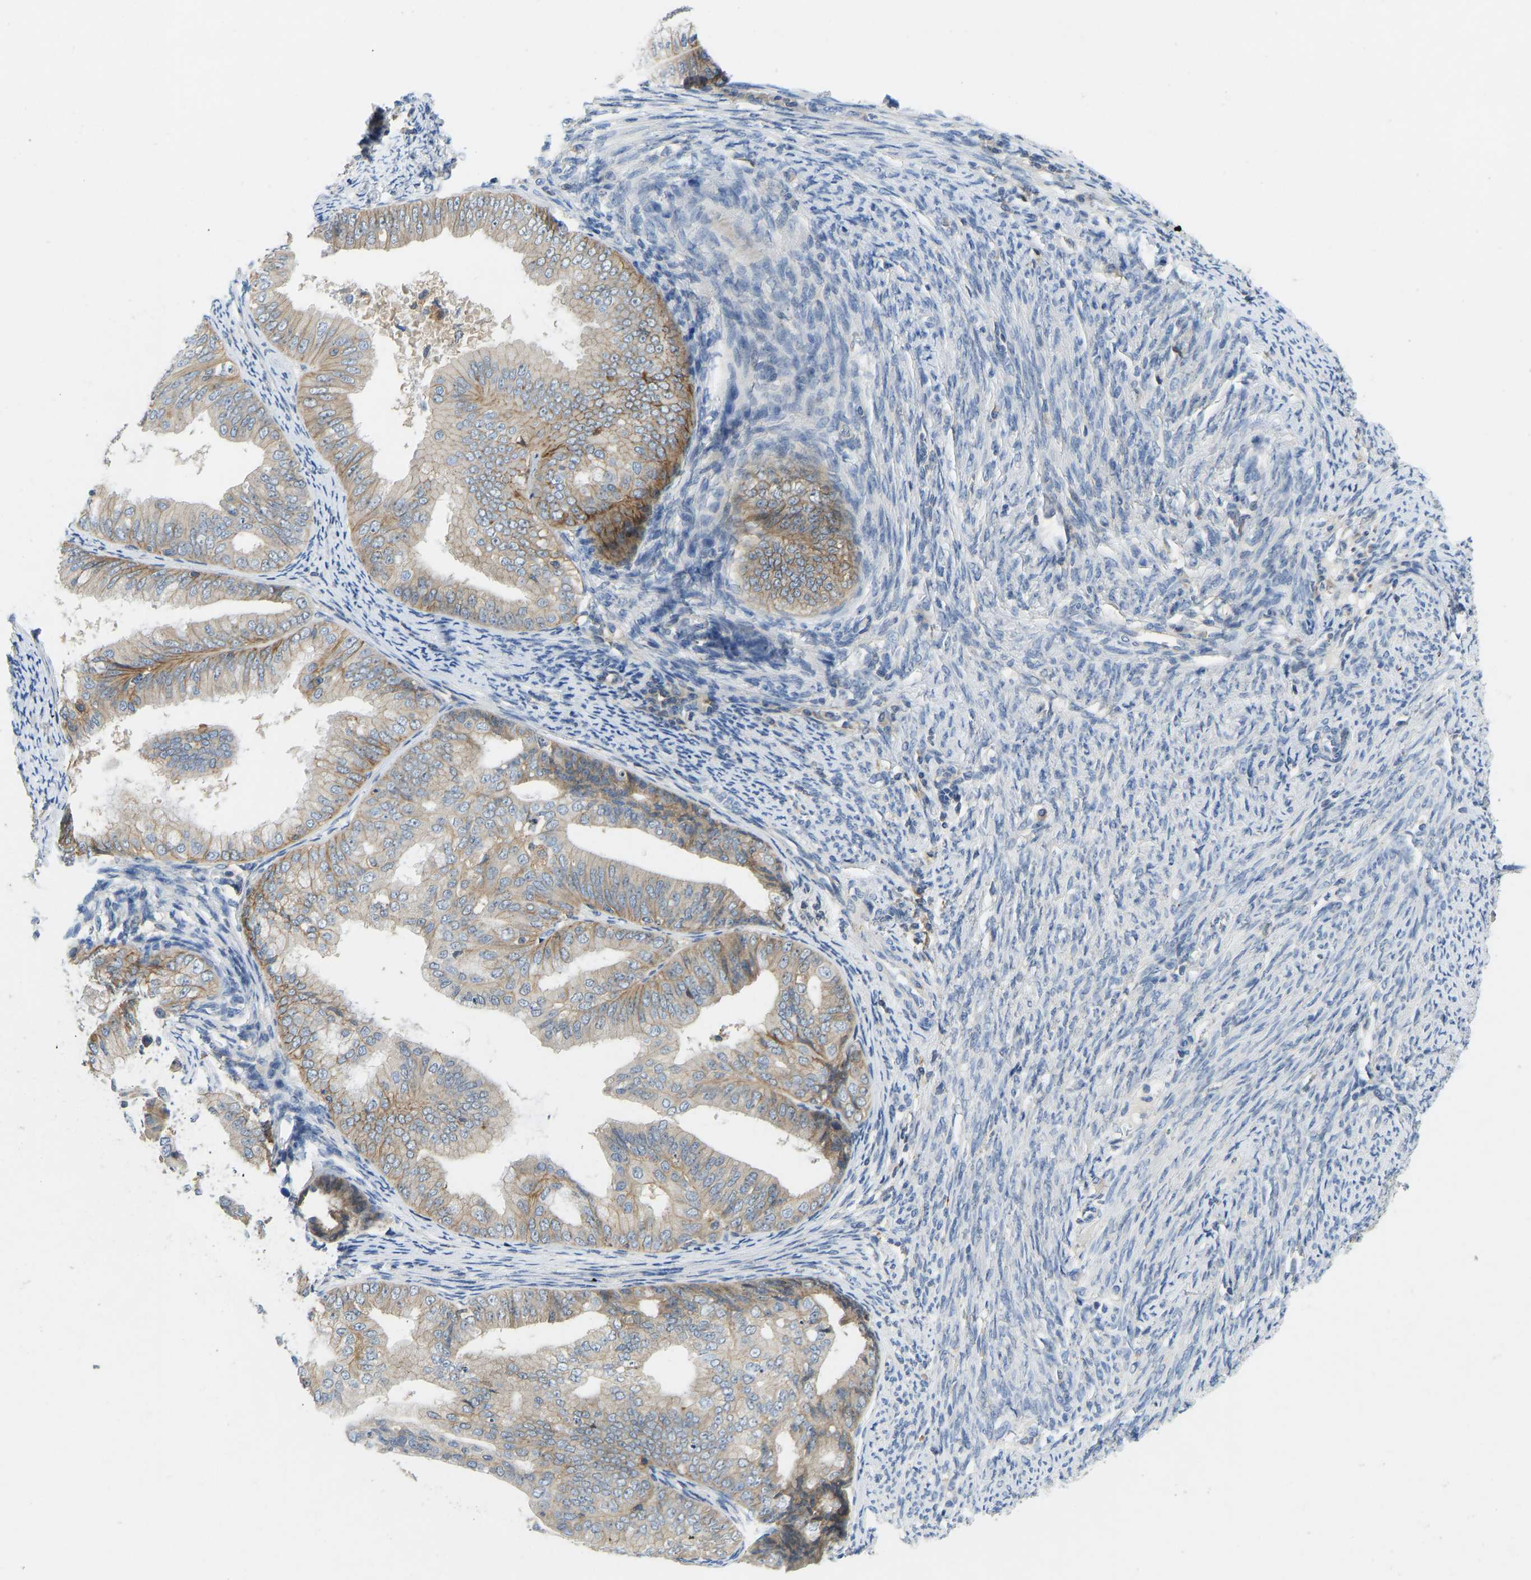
{"staining": {"intensity": "moderate", "quantity": ">75%", "location": "cytoplasmic/membranous"}, "tissue": "endometrial cancer", "cell_type": "Tumor cells", "image_type": "cancer", "snomed": [{"axis": "morphology", "description": "Adenocarcinoma, NOS"}, {"axis": "topography", "description": "Endometrium"}], "caption": "Immunohistochemistry photomicrograph of neoplastic tissue: adenocarcinoma (endometrial) stained using immunohistochemistry (IHC) demonstrates medium levels of moderate protein expression localized specifically in the cytoplasmic/membranous of tumor cells, appearing as a cytoplasmic/membranous brown color.", "gene": "NDRG3", "patient": {"sex": "female", "age": 63}}